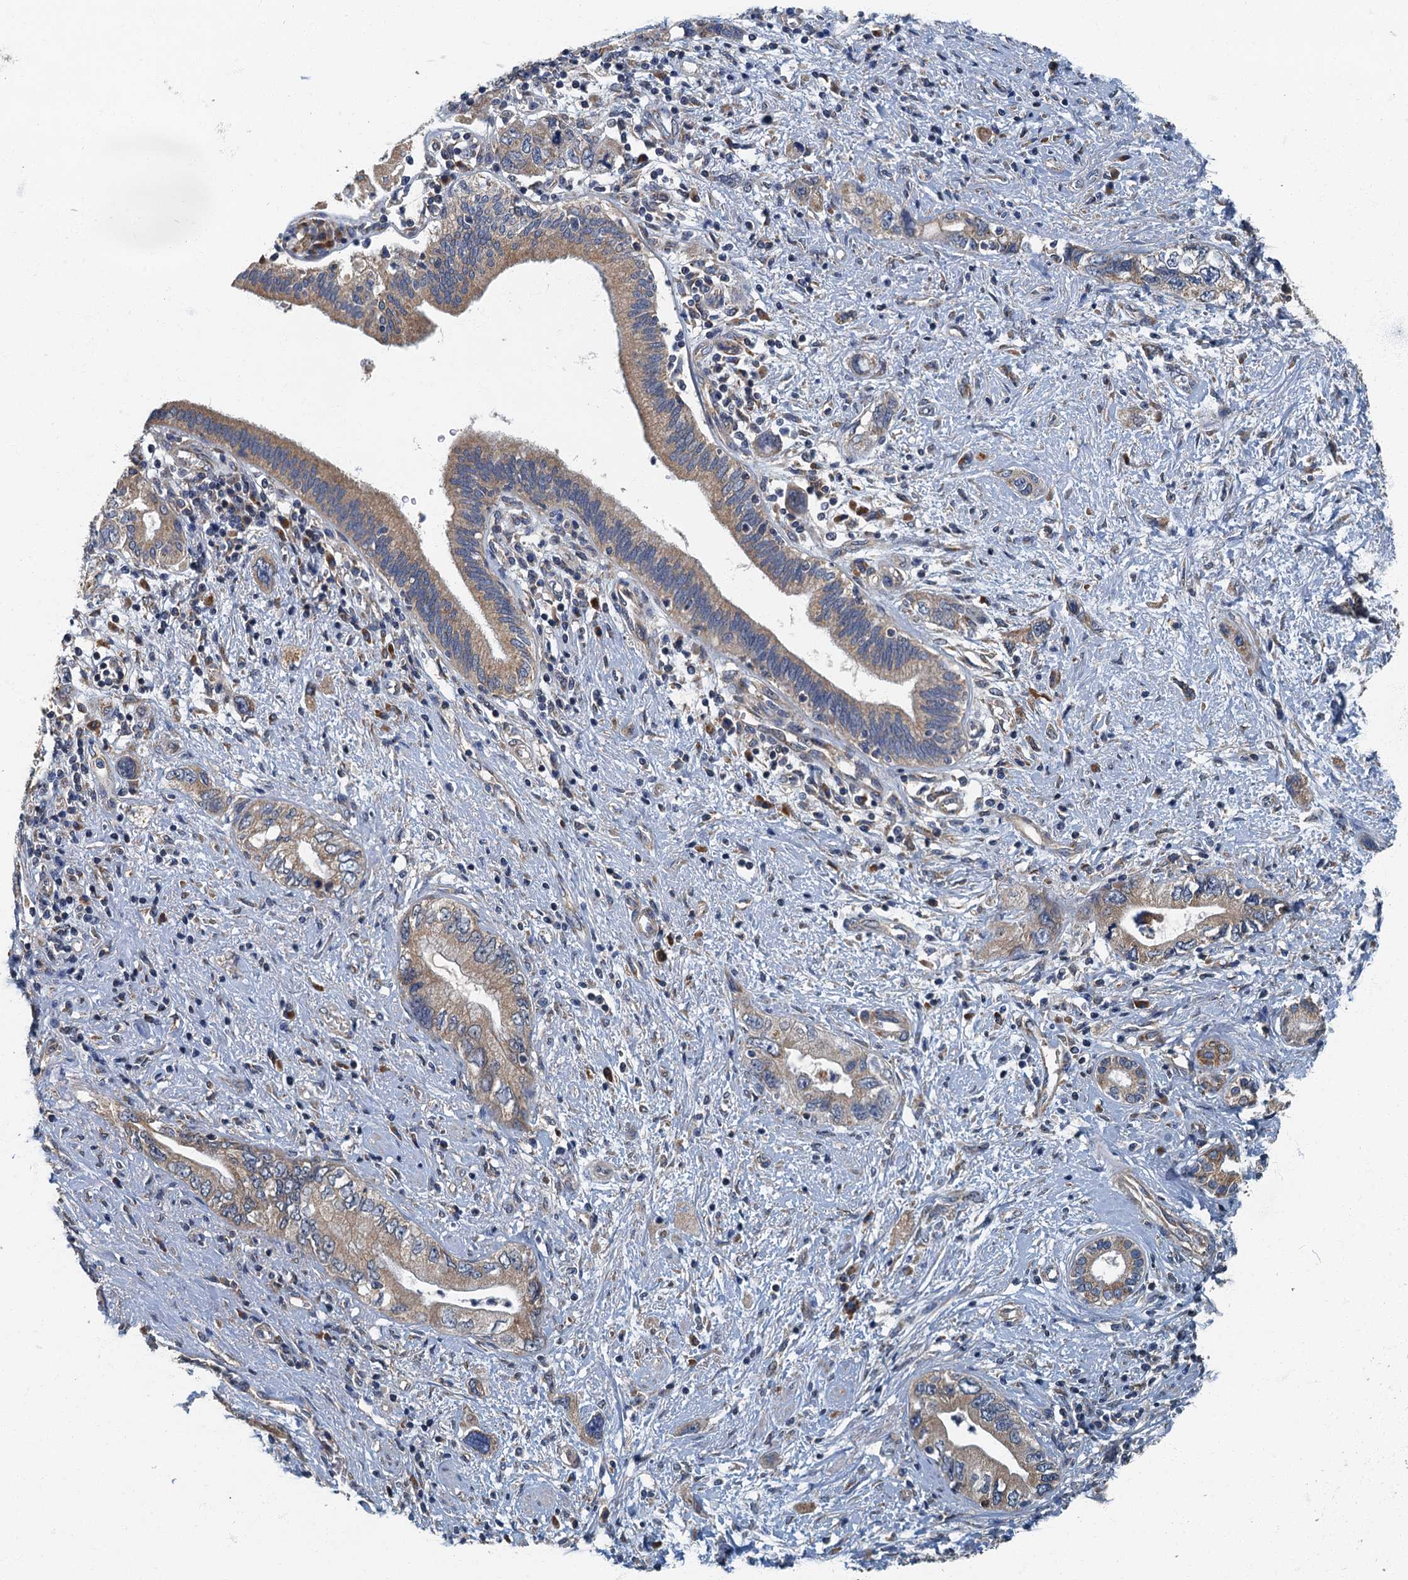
{"staining": {"intensity": "weak", "quantity": "25%-75%", "location": "cytoplasmic/membranous"}, "tissue": "pancreatic cancer", "cell_type": "Tumor cells", "image_type": "cancer", "snomed": [{"axis": "morphology", "description": "Adenocarcinoma, NOS"}, {"axis": "topography", "description": "Pancreas"}], "caption": "Immunohistochemical staining of pancreatic adenocarcinoma demonstrates low levels of weak cytoplasmic/membranous positivity in about 25%-75% of tumor cells. The staining is performed using DAB (3,3'-diaminobenzidine) brown chromogen to label protein expression. The nuclei are counter-stained blue using hematoxylin.", "gene": "DDX49", "patient": {"sex": "female", "age": 73}}